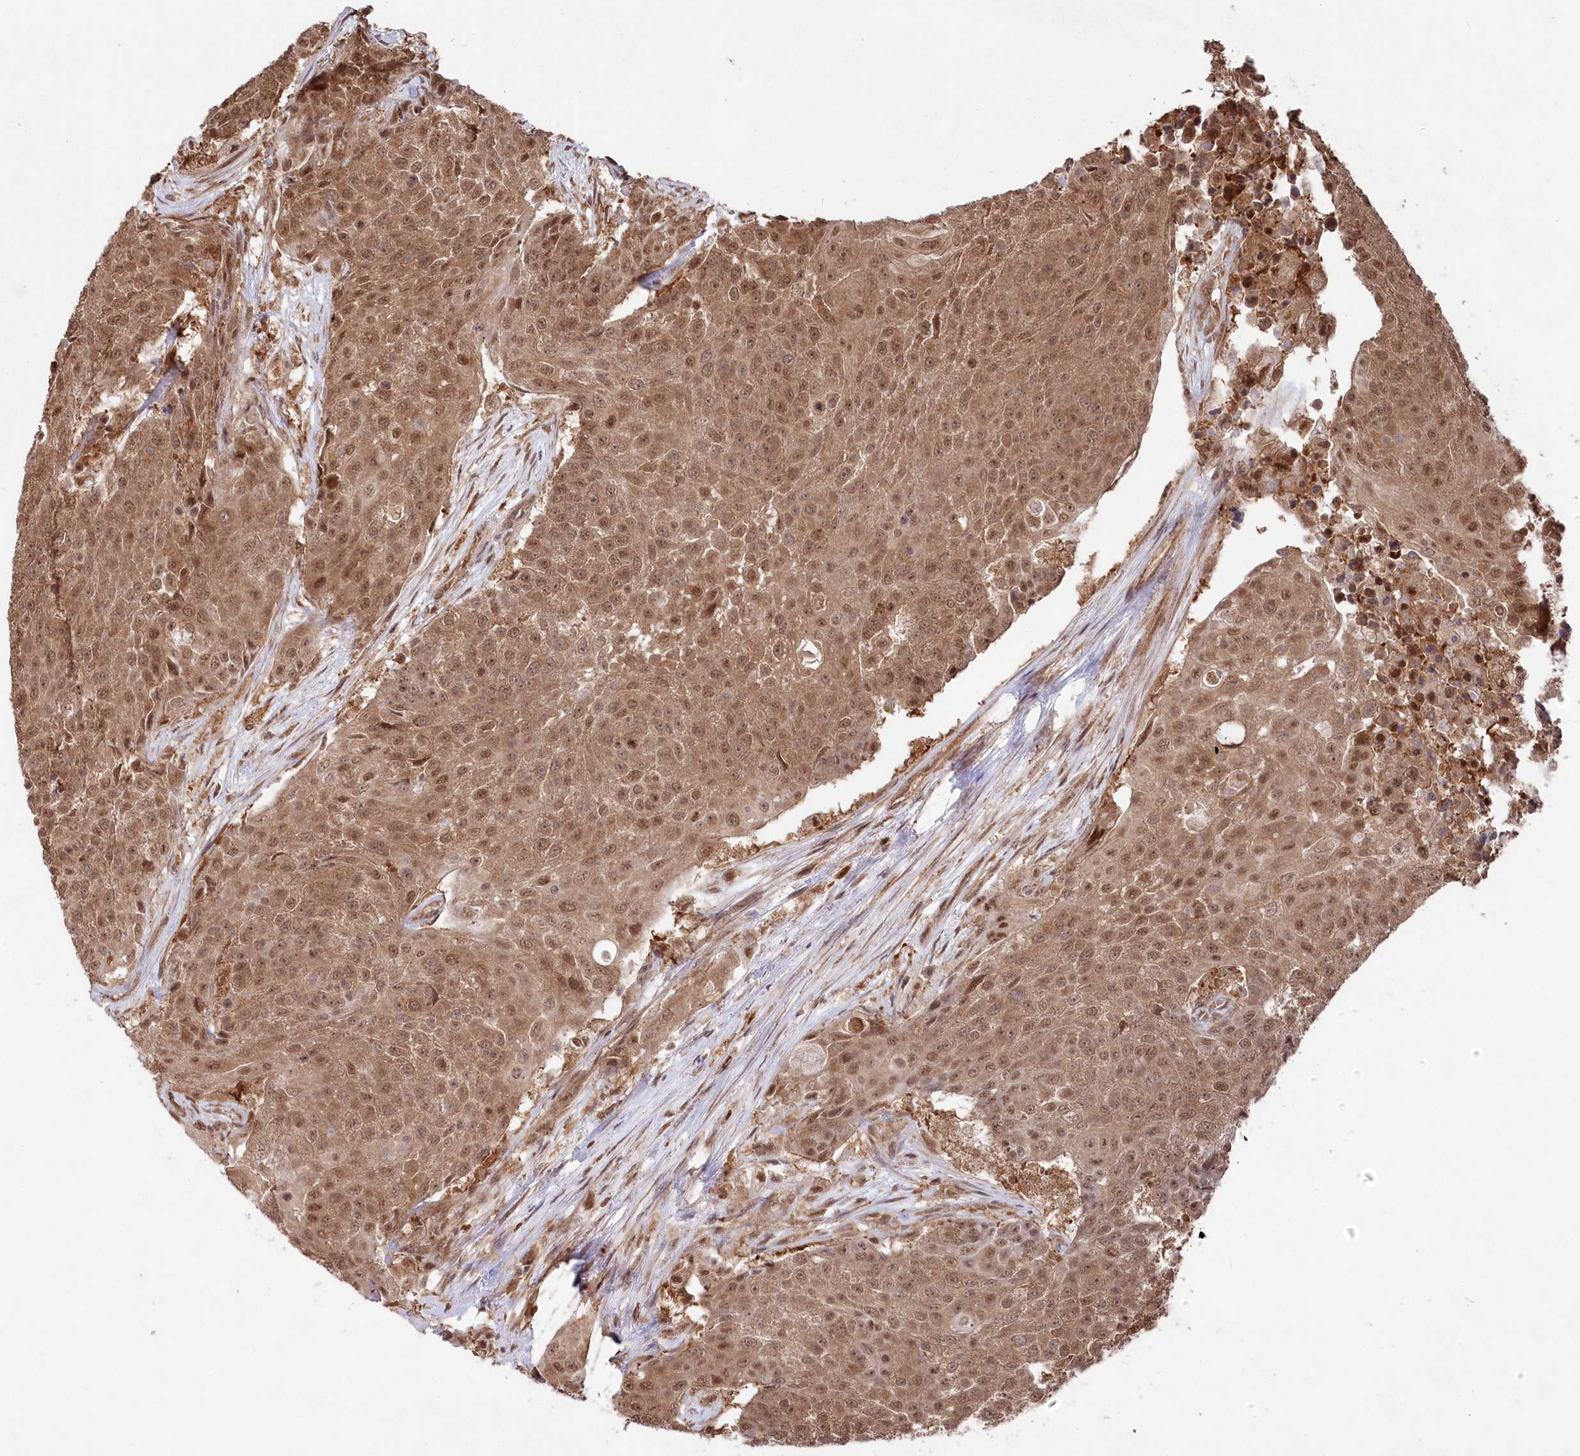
{"staining": {"intensity": "moderate", "quantity": ">75%", "location": "cytoplasmic/membranous,nuclear"}, "tissue": "urothelial cancer", "cell_type": "Tumor cells", "image_type": "cancer", "snomed": [{"axis": "morphology", "description": "Urothelial carcinoma, High grade"}, {"axis": "topography", "description": "Urinary bladder"}], "caption": "Urothelial carcinoma (high-grade) tissue exhibits moderate cytoplasmic/membranous and nuclear positivity in about >75% of tumor cells, visualized by immunohistochemistry.", "gene": "PSMA1", "patient": {"sex": "female", "age": 63}}